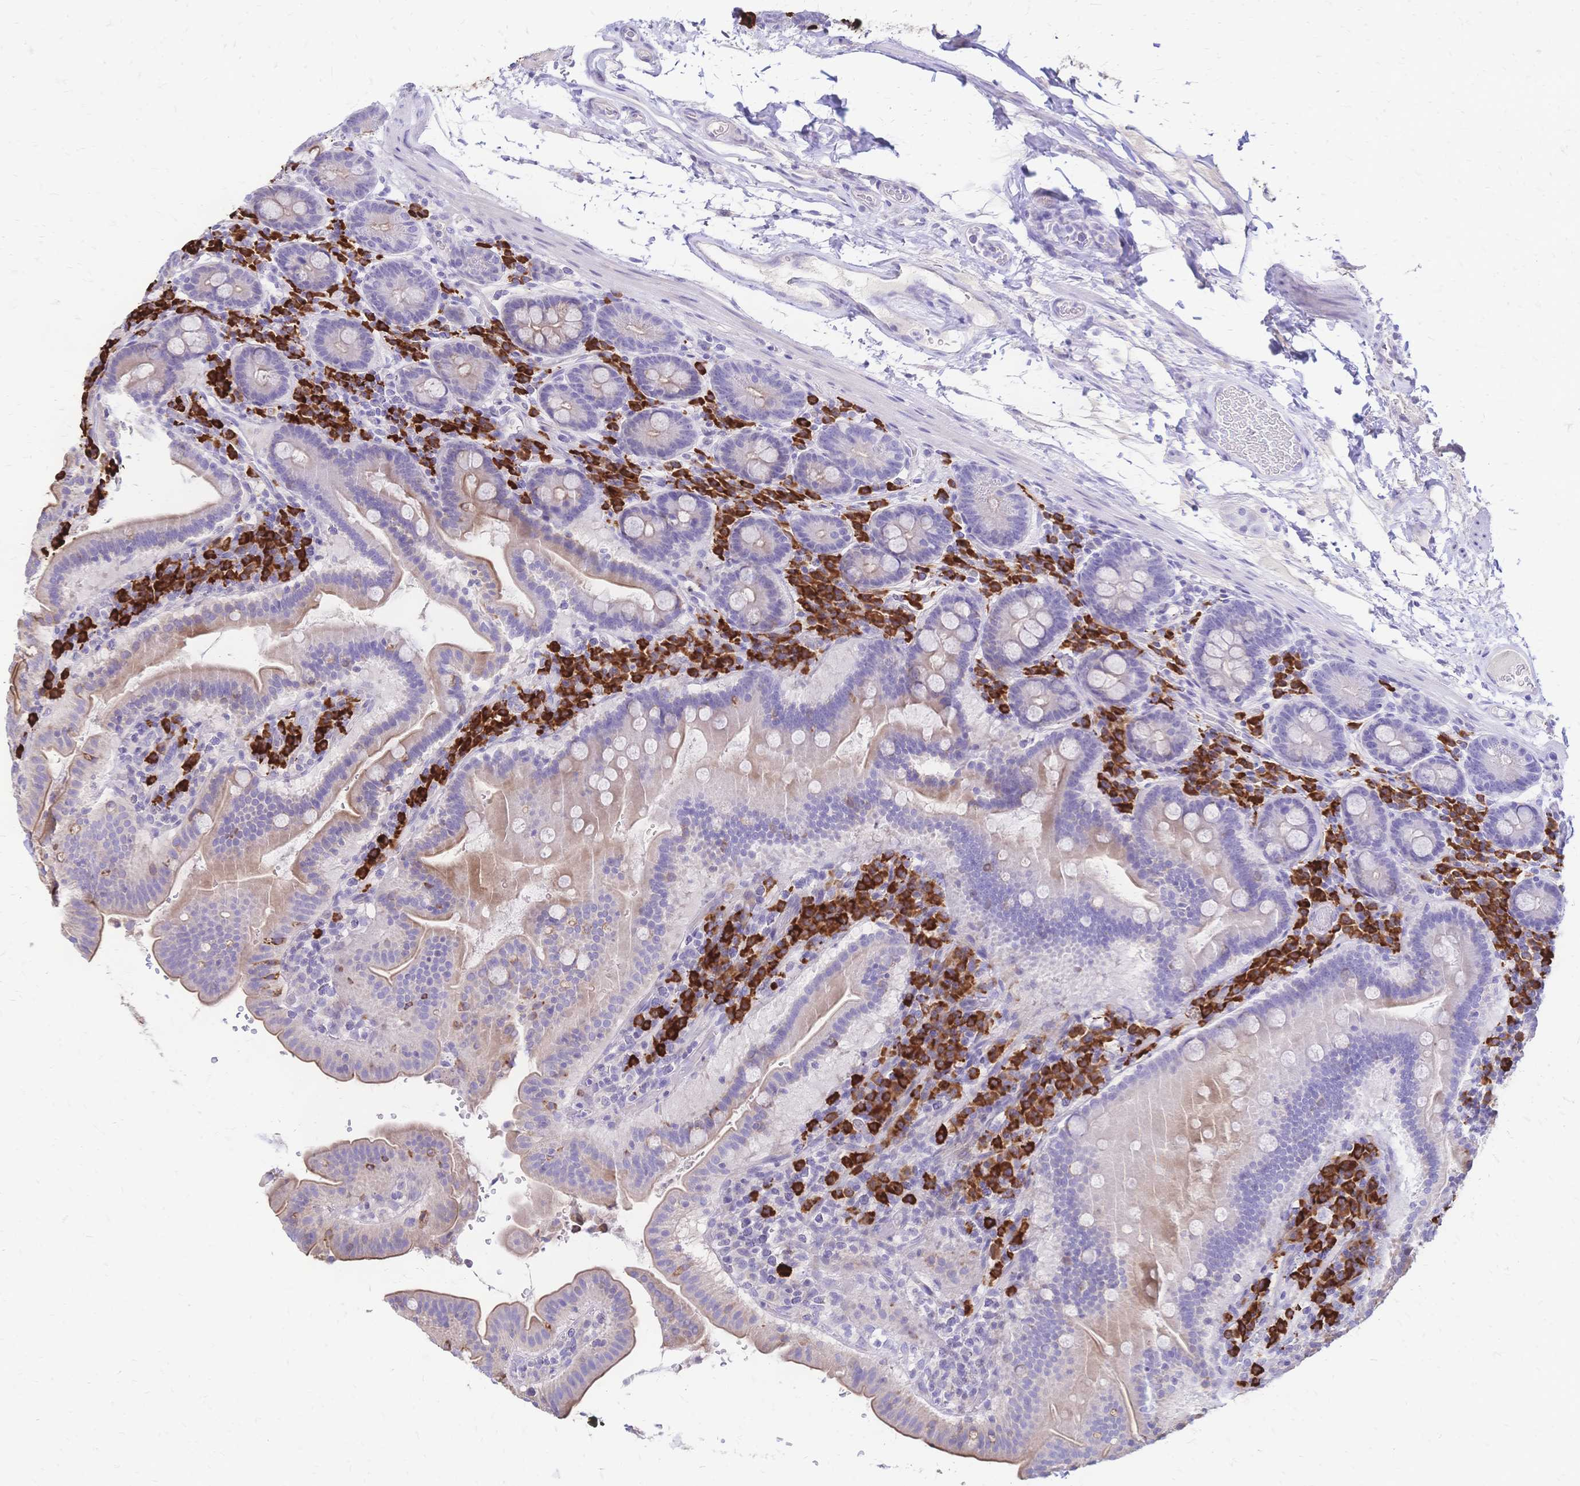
{"staining": {"intensity": "weak", "quantity": "<25%", "location": "cytoplasmic/membranous"}, "tissue": "small intestine", "cell_type": "Glandular cells", "image_type": "normal", "snomed": [{"axis": "morphology", "description": "Normal tissue, NOS"}, {"axis": "topography", "description": "Small intestine"}], "caption": "High power microscopy photomicrograph of an IHC image of unremarkable small intestine, revealing no significant staining in glandular cells. The staining is performed using DAB (3,3'-diaminobenzidine) brown chromogen with nuclei counter-stained in using hematoxylin.", "gene": "IL2RA", "patient": {"sex": "male", "age": 26}}